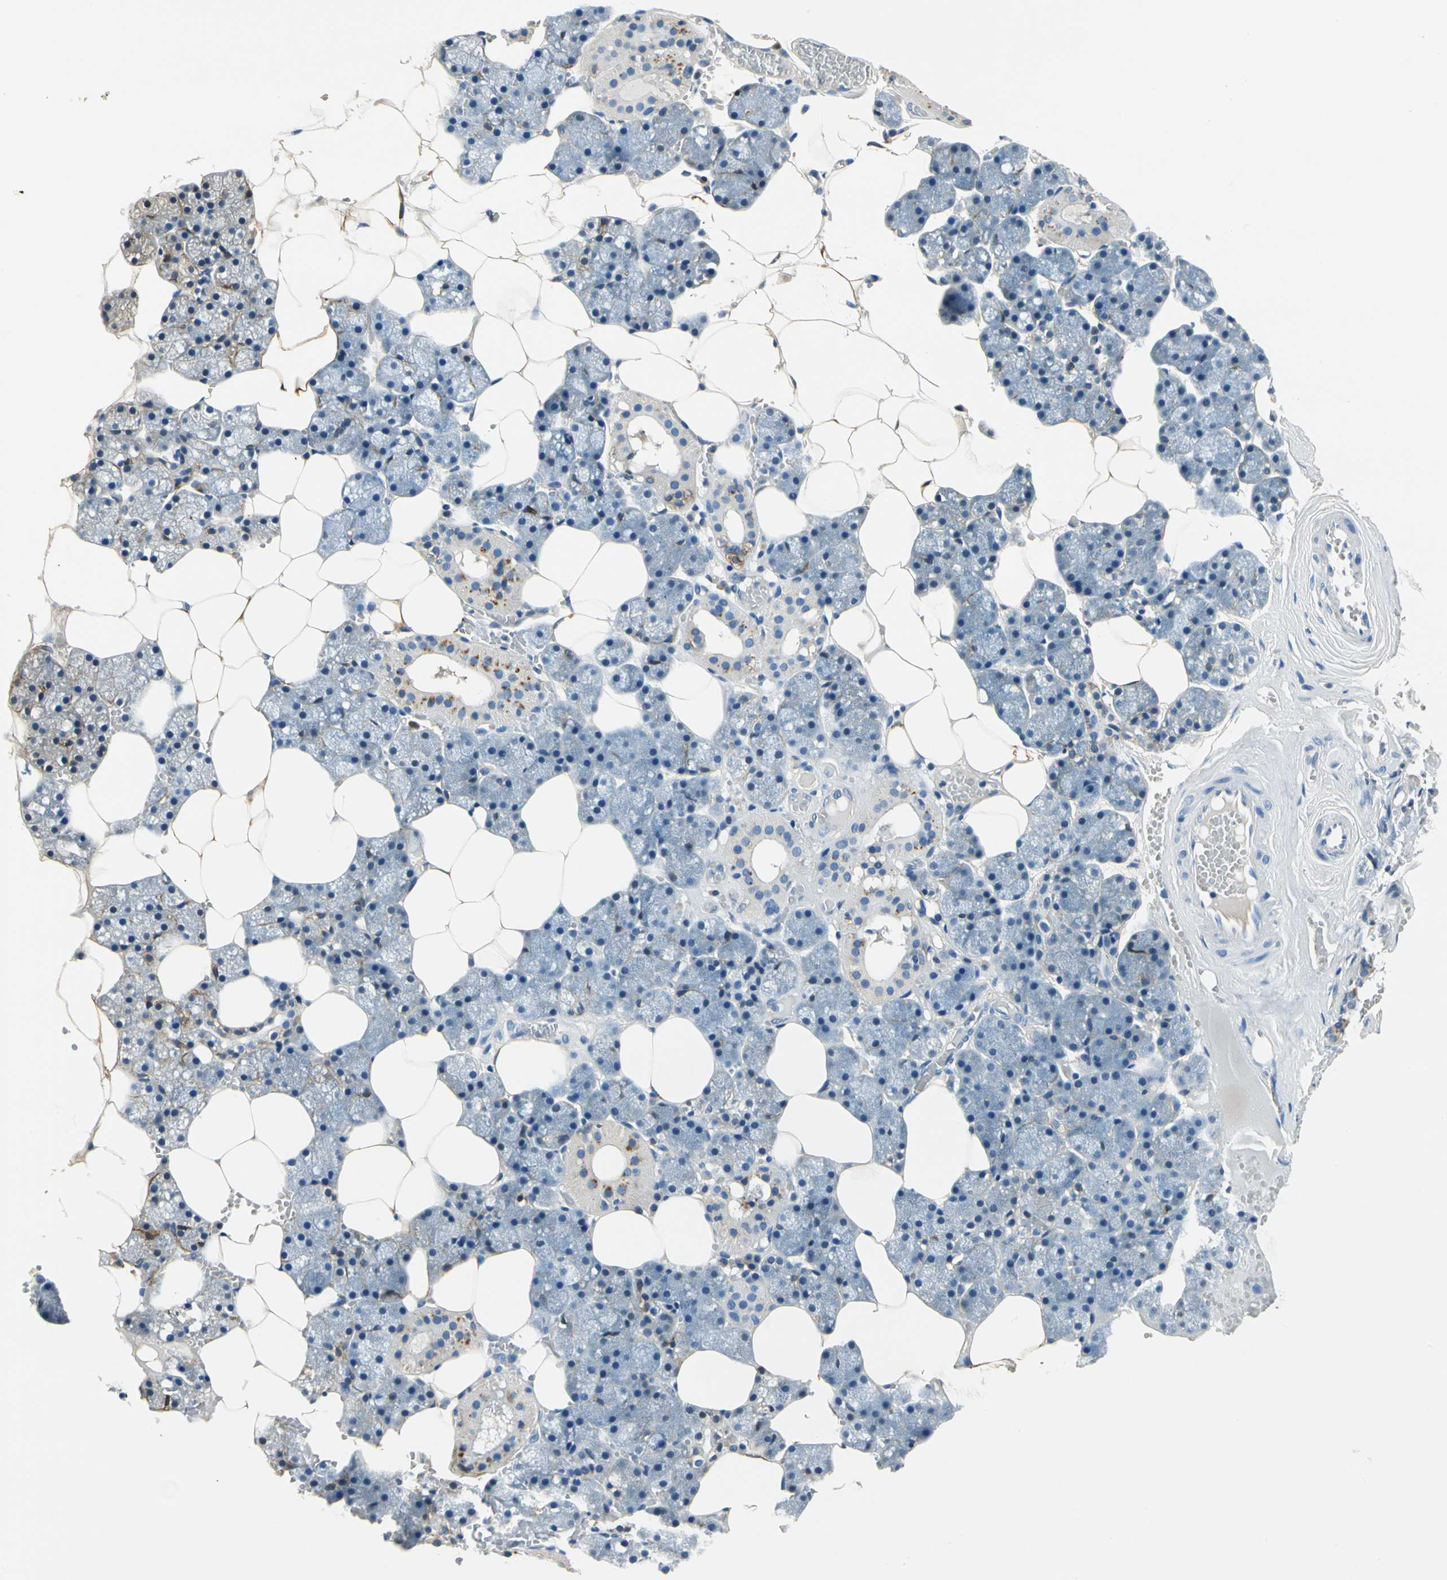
{"staining": {"intensity": "negative", "quantity": "none", "location": "none"}, "tissue": "salivary gland", "cell_type": "Glandular cells", "image_type": "normal", "snomed": [{"axis": "morphology", "description": "Normal tissue, NOS"}, {"axis": "topography", "description": "Salivary gland"}], "caption": "The micrograph reveals no staining of glandular cells in normal salivary gland. (Immunohistochemistry, brightfield microscopy, high magnification).", "gene": "TGFBR3", "patient": {"sex": "male", "age": 62}}